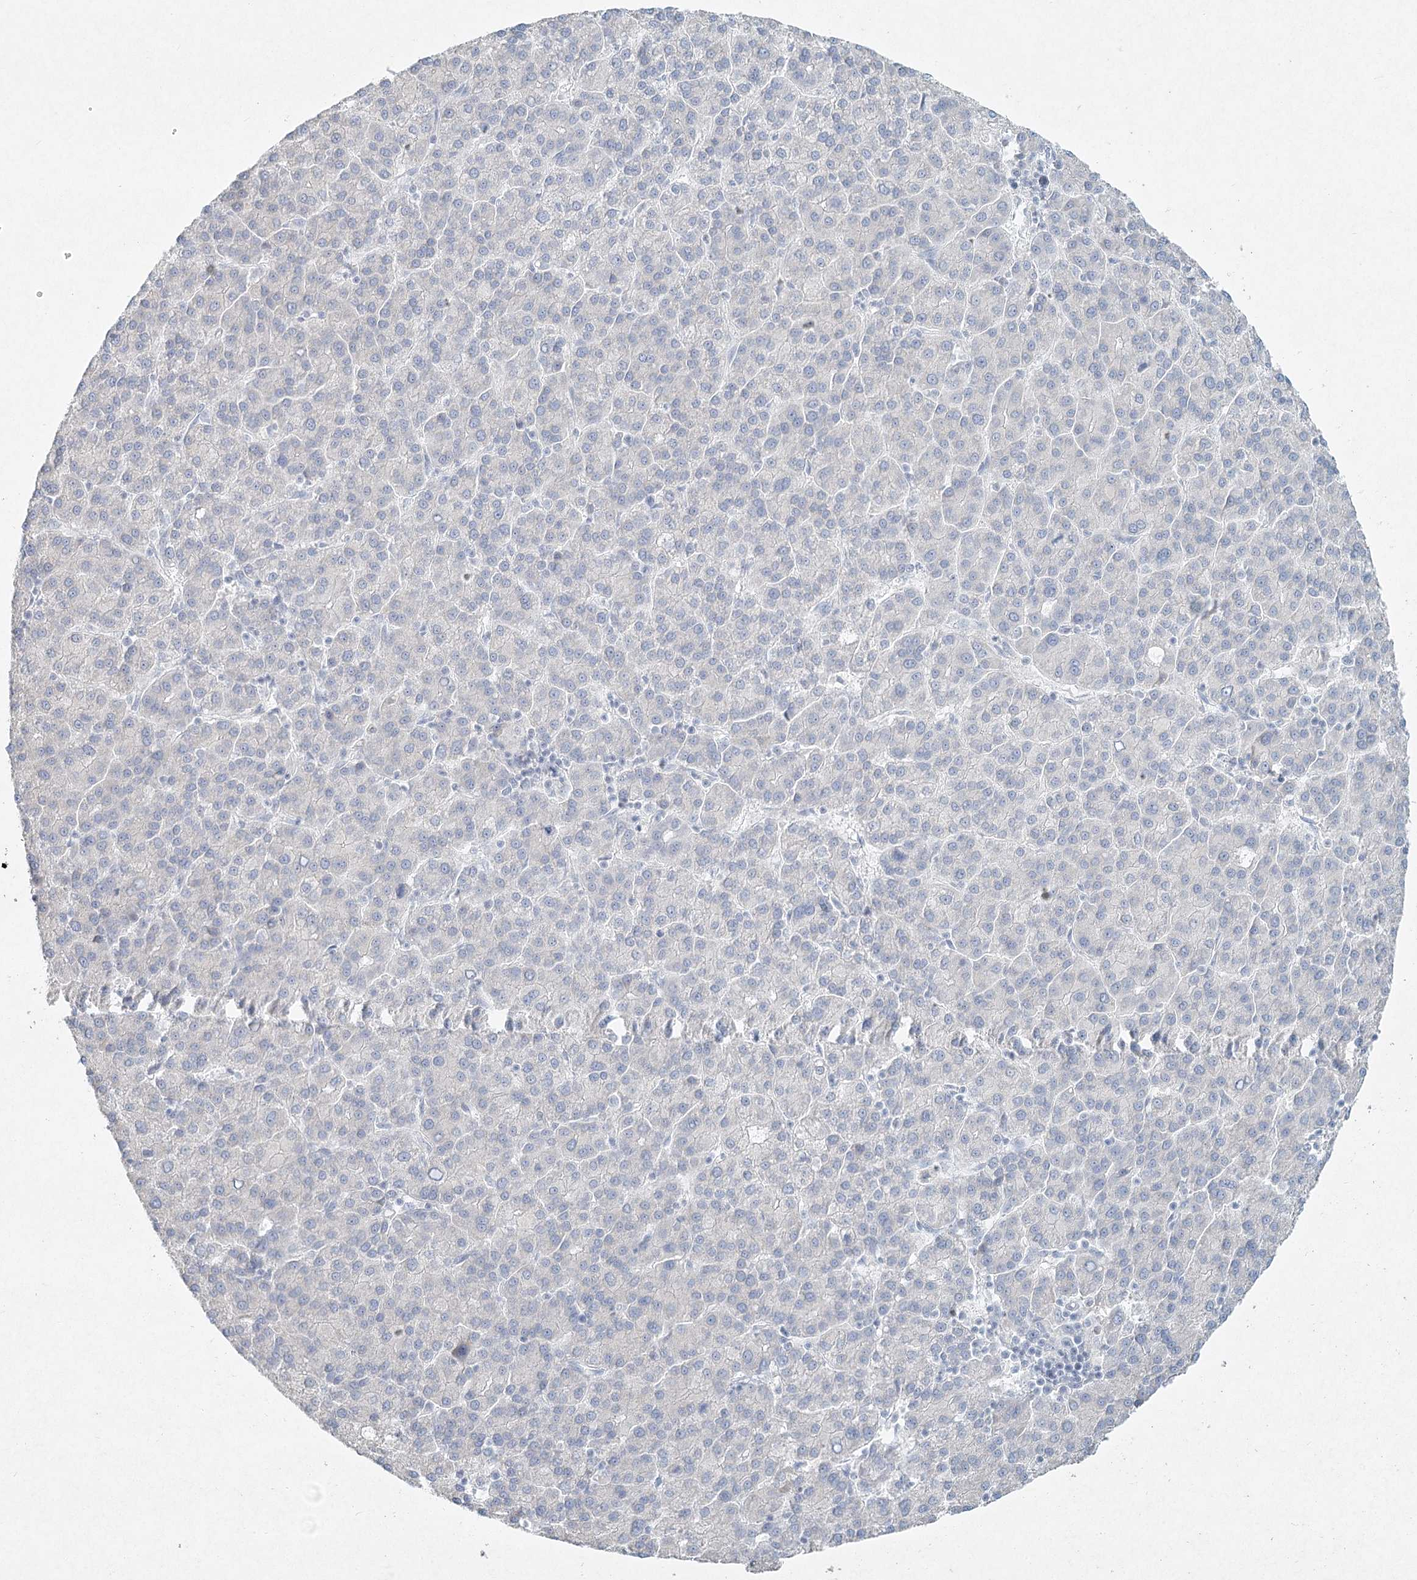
{"staining": {"intensity": "negative", "quantity": "none", "location": "none"}, "tissue": "liver cancer", "cell_type": "Tumor cells", "image_type": "cancer", "snomed": [{"axis": "morphology", "description": "Carcinoma, Hepatocellular, NOS"}, {"axis": "topography", "description": "Liver"}], "caption": "DAB immunohistochemical staining of liver hepatocellular carcinoma displays no significant positivity in tumor cells.", "gene": "LRP2BP", "patient": {"sex": "female", "age": 58}}